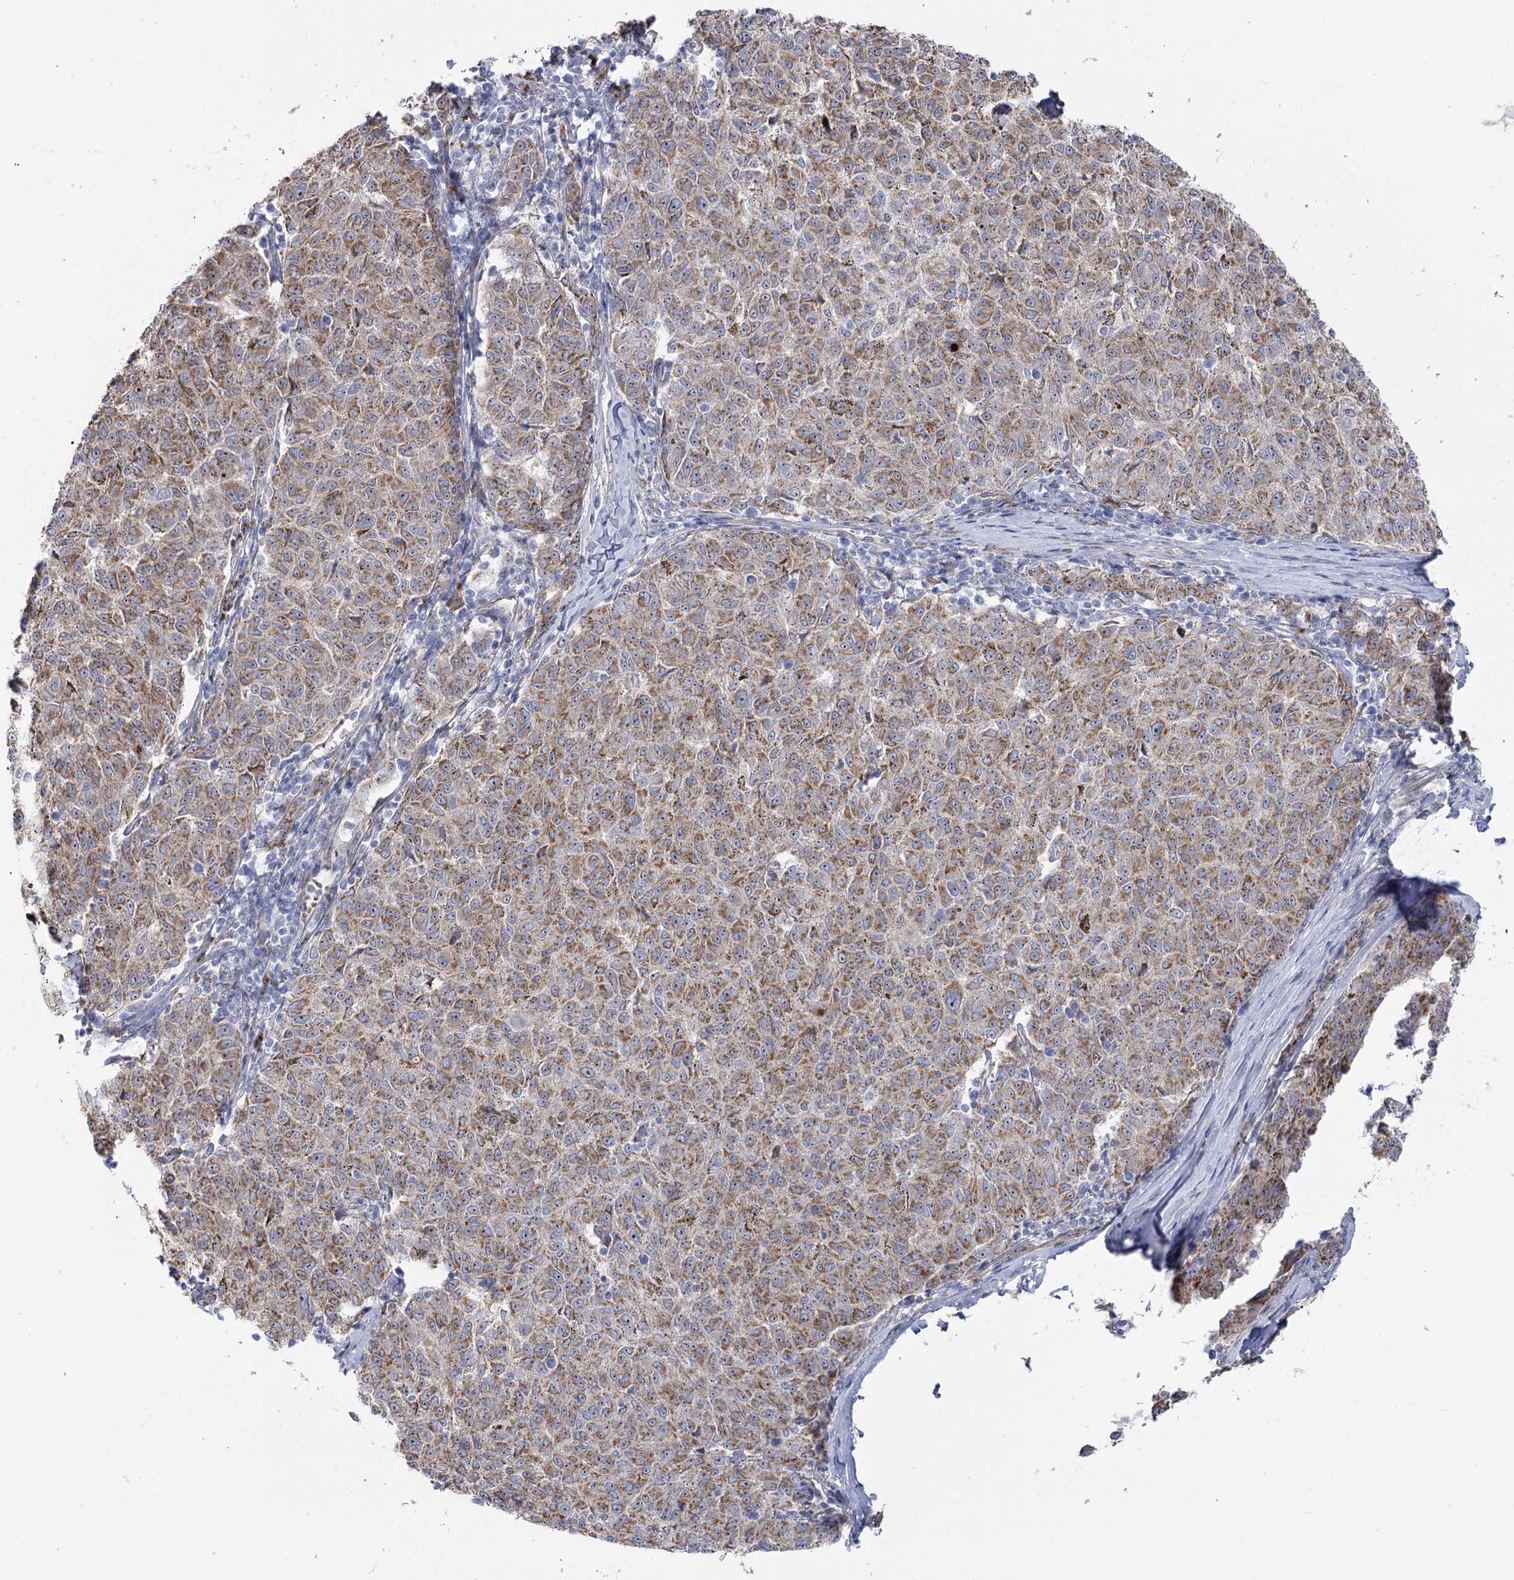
{"staining": {"intensity": "moderate", "quantity": ">75%", "location": "cytoplasmic/membranous,nuclear"}, "tissue": "melanoma", "cell_type": "Tumor cells", "image_type": "cancer", "snomed": [{"axis": "morphology", "description": "Malignant melanoma, NOS"}, {"axis": "topography", "description": "Skin"}], "caption": "Human melanoma stained for a protein (brown) demonstrates moderate cytoplasmic/membranous and nuclear positive positivity in about >75% of tumor cells.", "gene": "SUOX", "patient": {"sex": "female", "age": 72}}